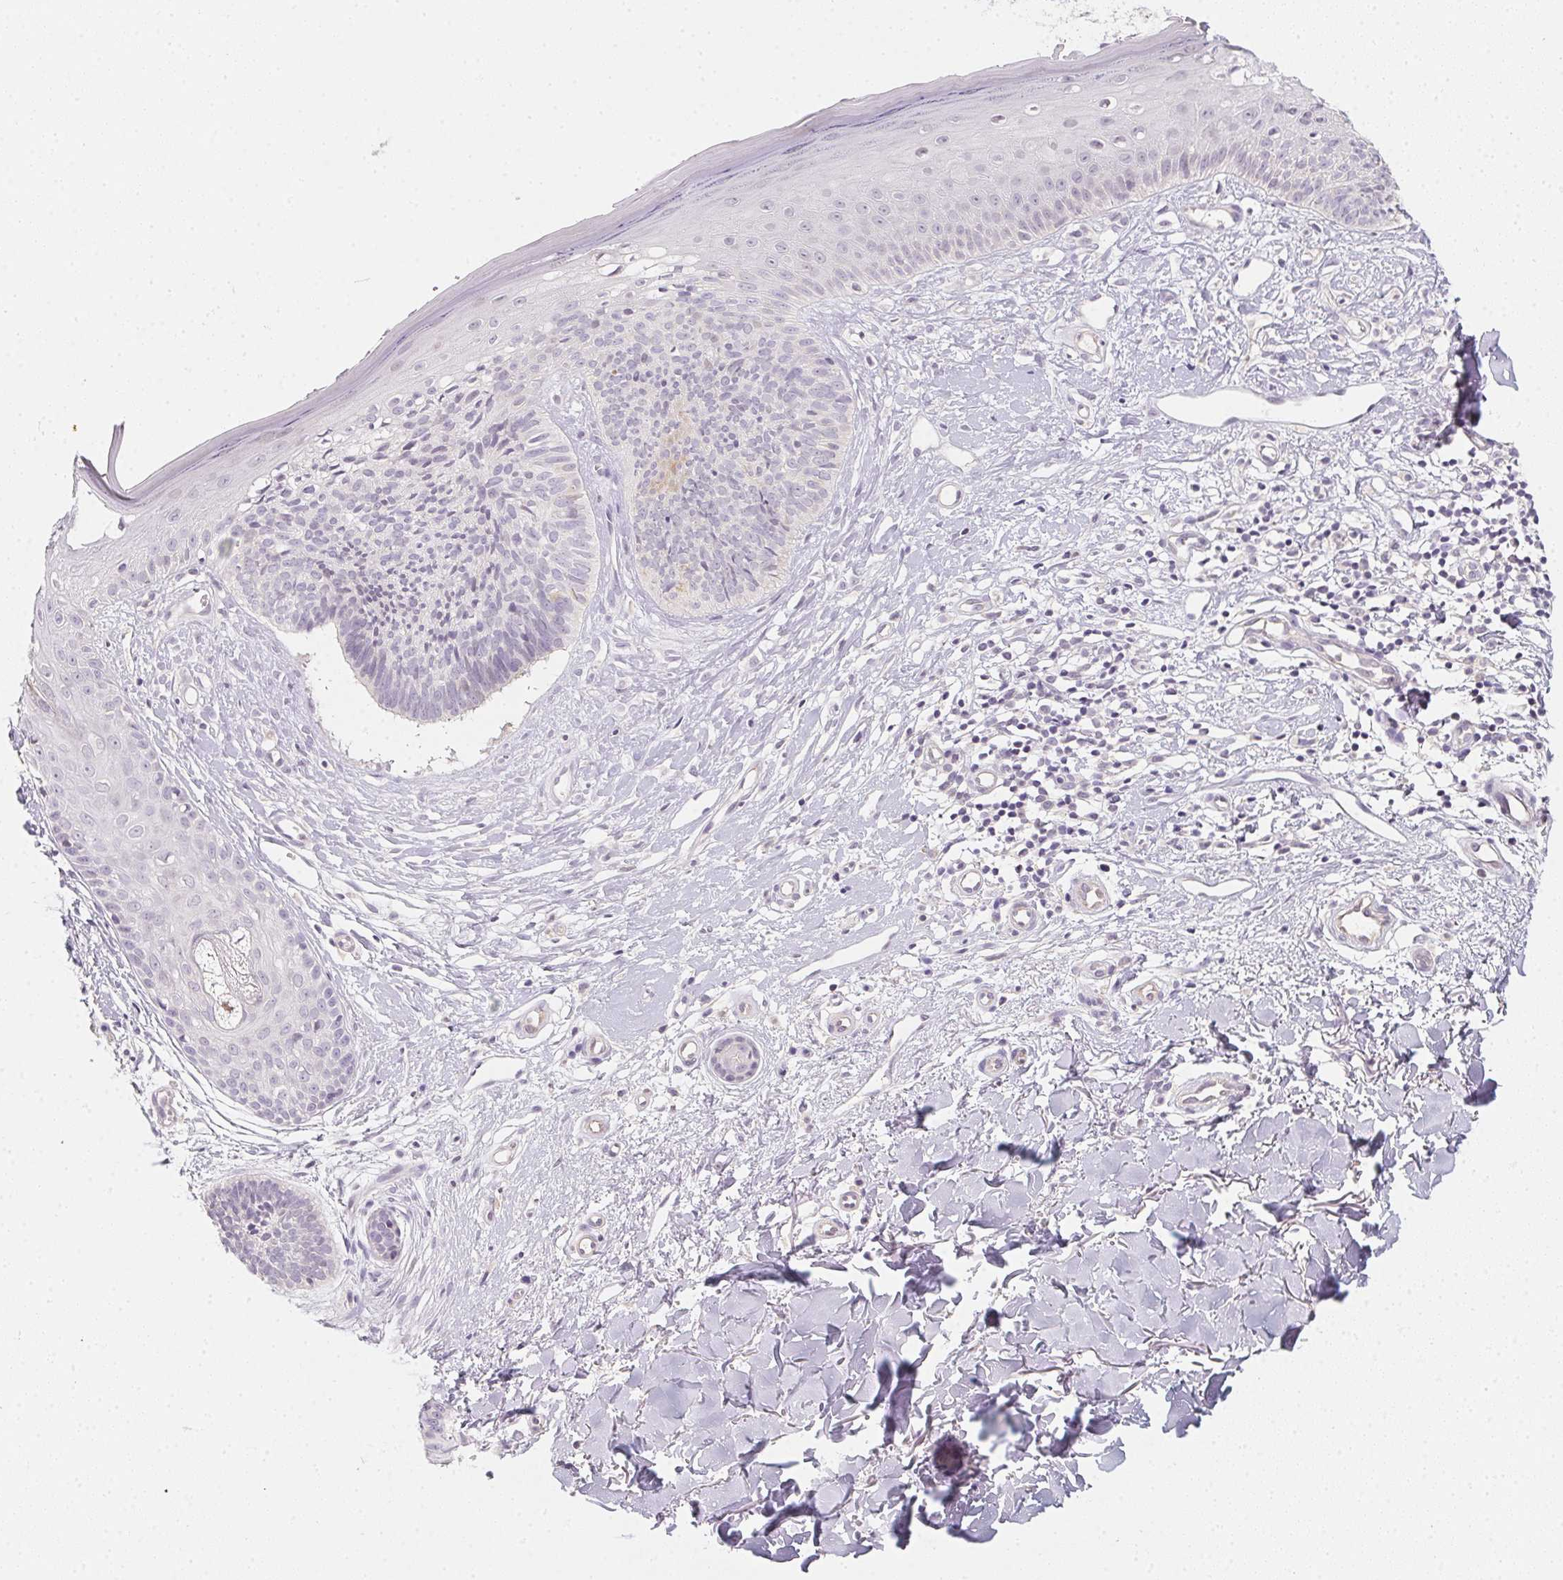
{"staining": {"intensity": "negative", "quantity": "none", "location": "none"}, "tissue": "skin cancer", "cell_type": "Tumor cells", "image_type": "cancer", "snomed": [{"axis": "morphology", "description": "Basal cell carcinoma"}, {"axis": "topography", "description": "Skin"}], "caption": "Basal cell carcinoma (skin) was stained to show a protein in brown. There is no significant expression in tumor cells.", "gene": "ZBBX", "patient": {"sex": "male", "age": 51}}